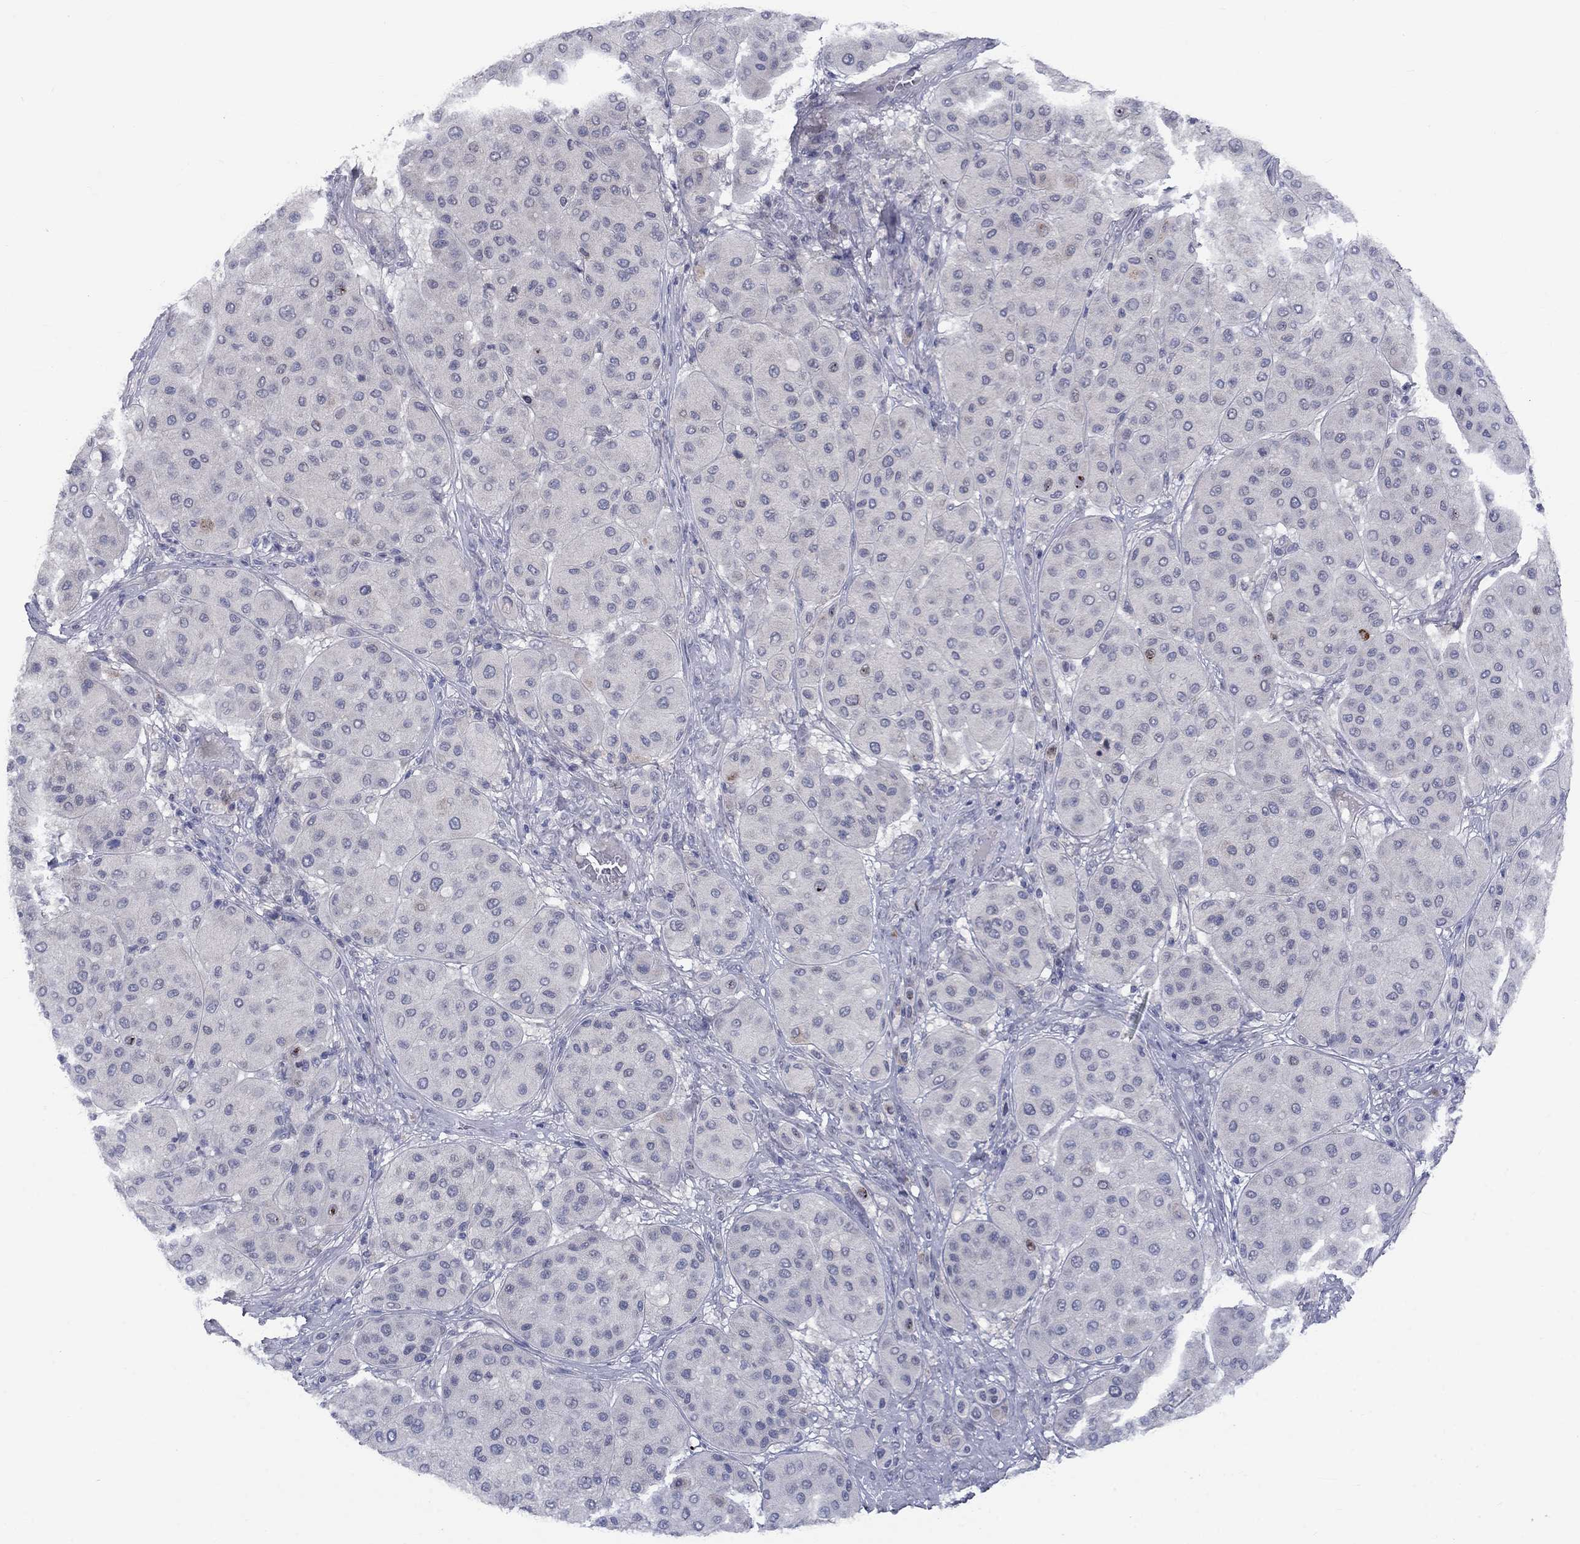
{"staining": {"intensity": "negative", "quantity": "none", "location": "none"}, "tissue": "melanoma", "cell_type": "Tumor cells", "image_type": "cancer", "snomed": [{"axis": "morphology", "description": "Malignant melanoma, Metastatic site"}, {"axis": "topography", "description": "Smooth muscle"}], "caption": "An immunohistochemistry image of malignant melanoma (metastatic site) is shown. There is no staining in tumor cells of malignant melanoma (metastatic site).", "gene": "CACNA1A", "patient": {"sex": "male", "age": 41}}